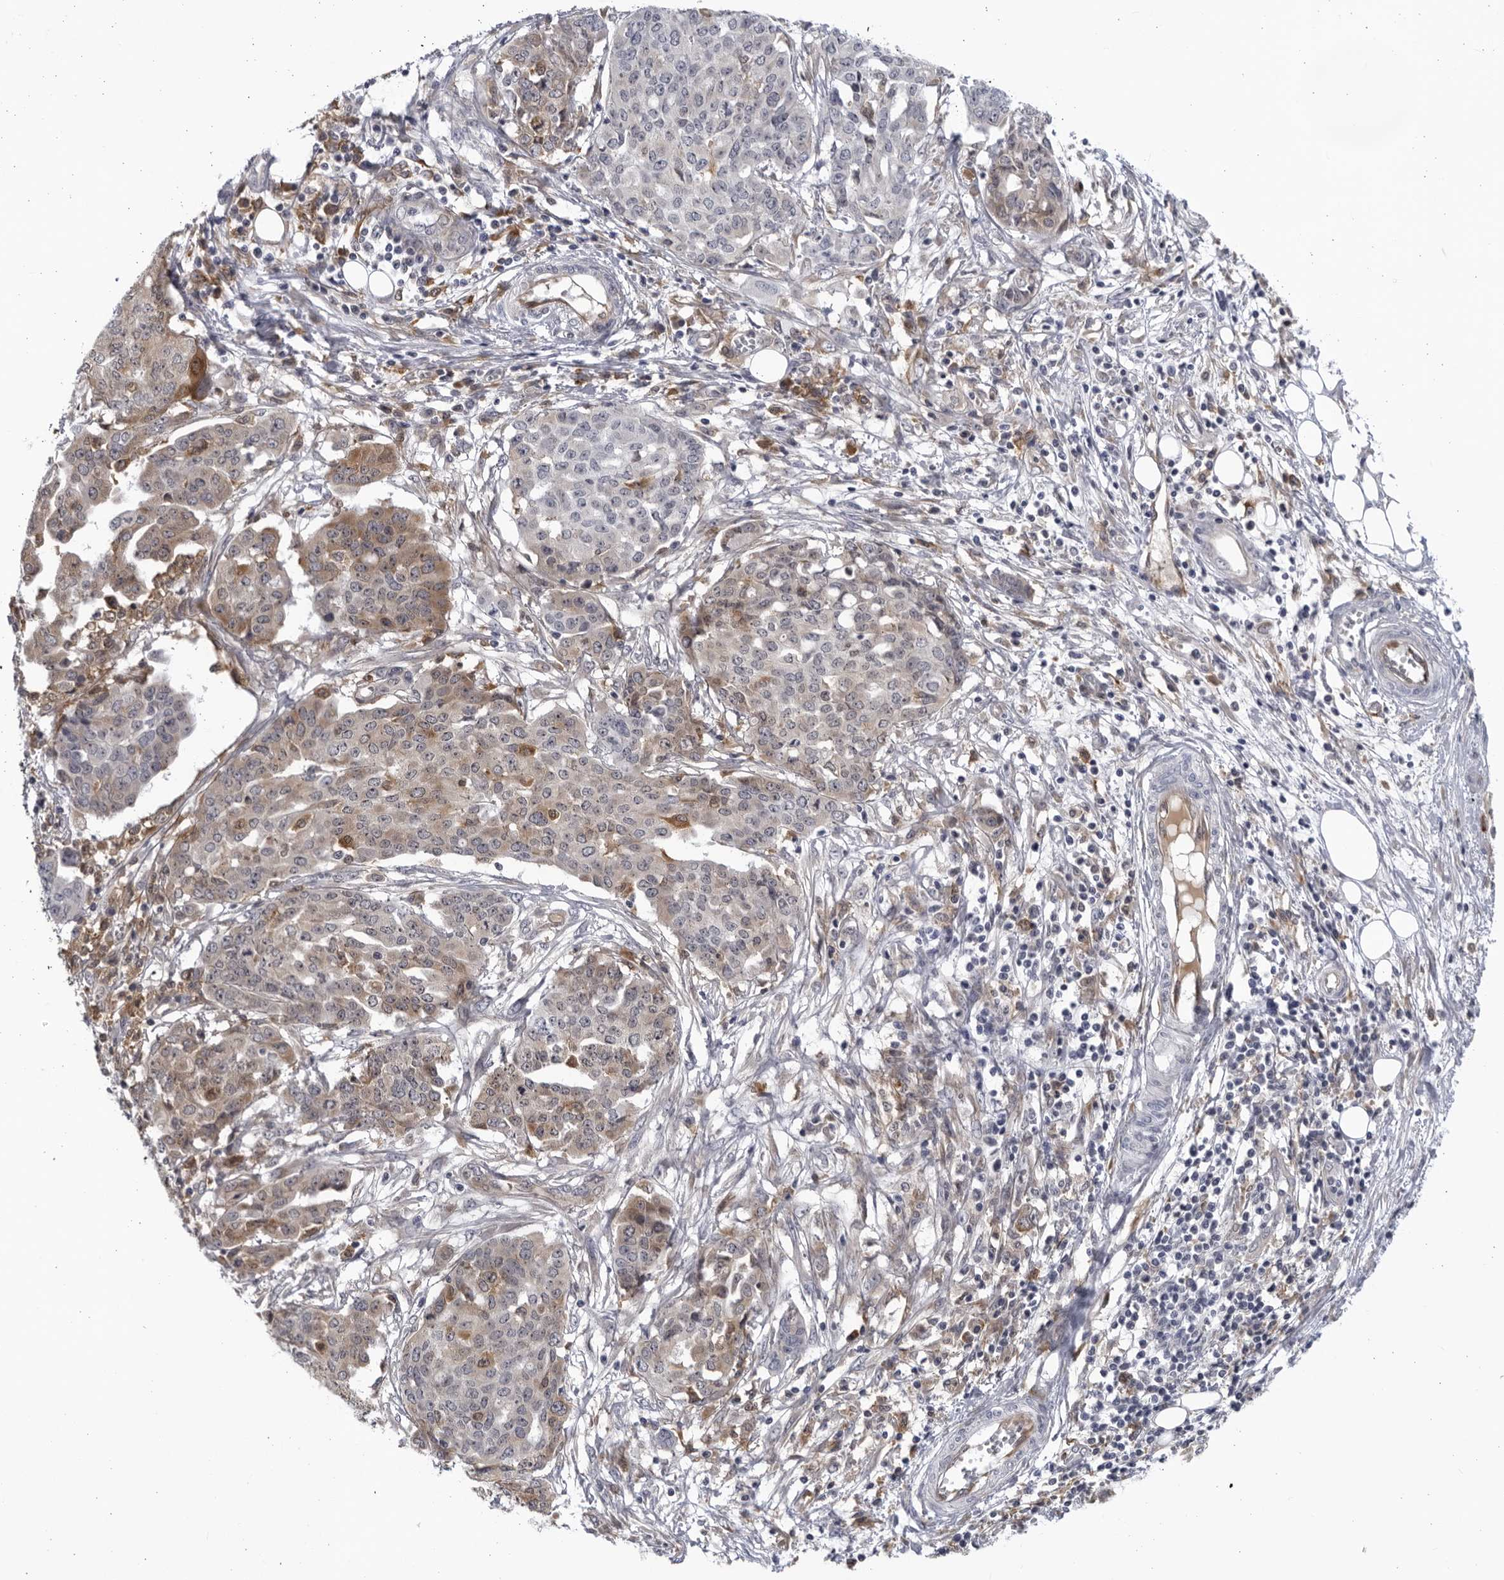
{"staining": {"intensity": "weak", "quantity": "<25%", "location": "cytoplasmic/membranous"}, "tissue": "ovarian cancer", "cell_type": "Tumor cells", "image_type": "cancer", "snomed": [{"axis": "morphology", "description": "Cystadenocarcinoma, serous, NOS"}, {"axis": "topography", "description": "Soft tissue"}, {"axis": "topography", "description": "Ovary"}], "caption": "Human ovarian serous cystadenocarcinoma stained for a protein using IHC displays no expression in tumor cells.", "gene": "BMP2K", "patient": {"sex": "female", "age": 57}}